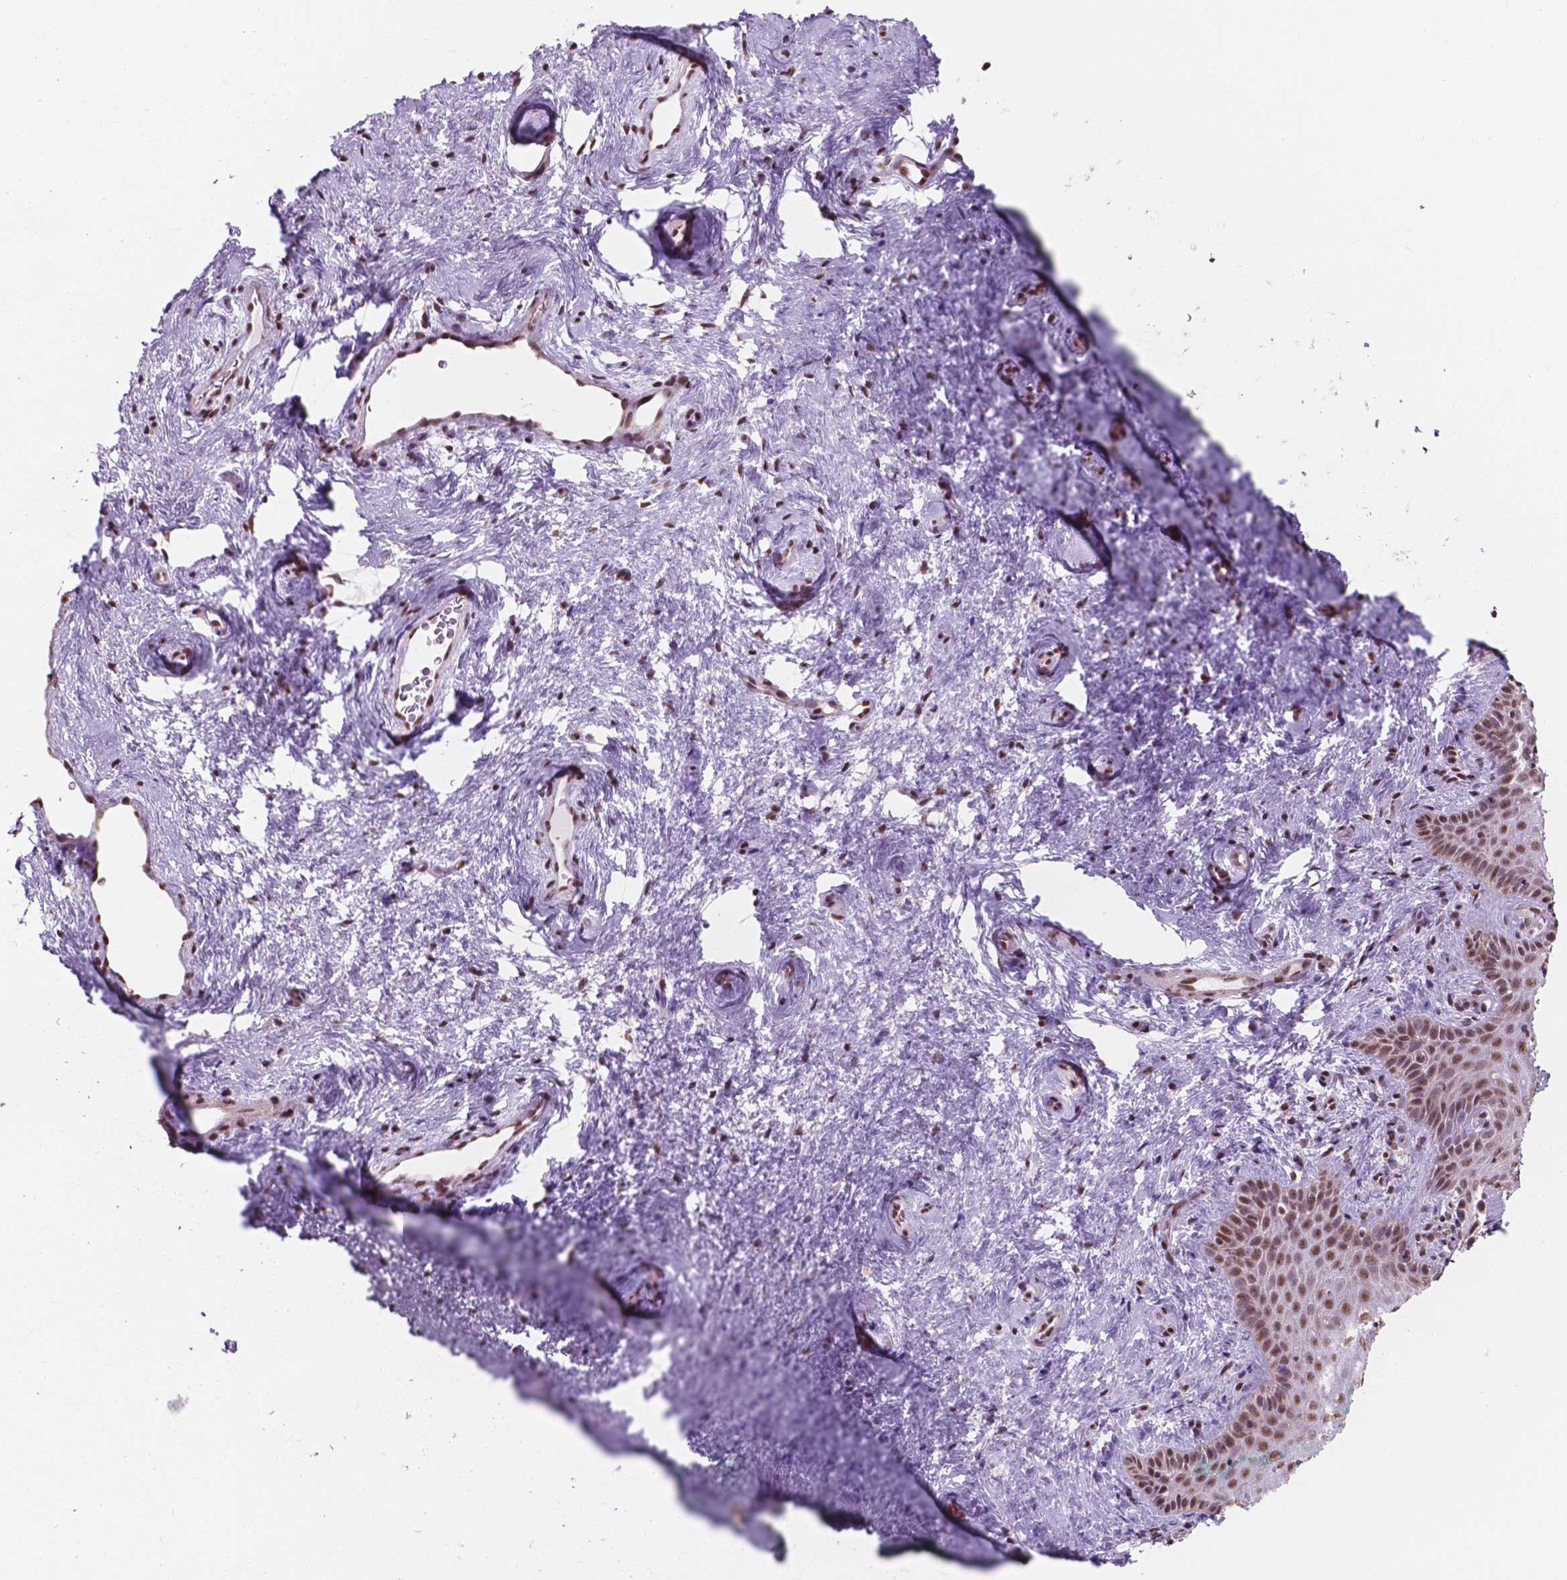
{"staining": {"intensity": "moderate", "quantity": ">75%", "location": "nuclear"}, "tissue": "vagina", "cell_type": "Squamous epithelial cells", "image_type": "normal", "snomed": [{"axis": "morphology", "description": "Normal tissue, NOS"}, {"axis": "topography", "description": "Vagina"}], "caption": "Brown immunohistochemical staining in unremarkable human vagina displays moderate nuclear positivity in about >75% of squamous epithelial cells.", "gene": "NDUFA10", "patient": {"sex": "female", "age": 45}}